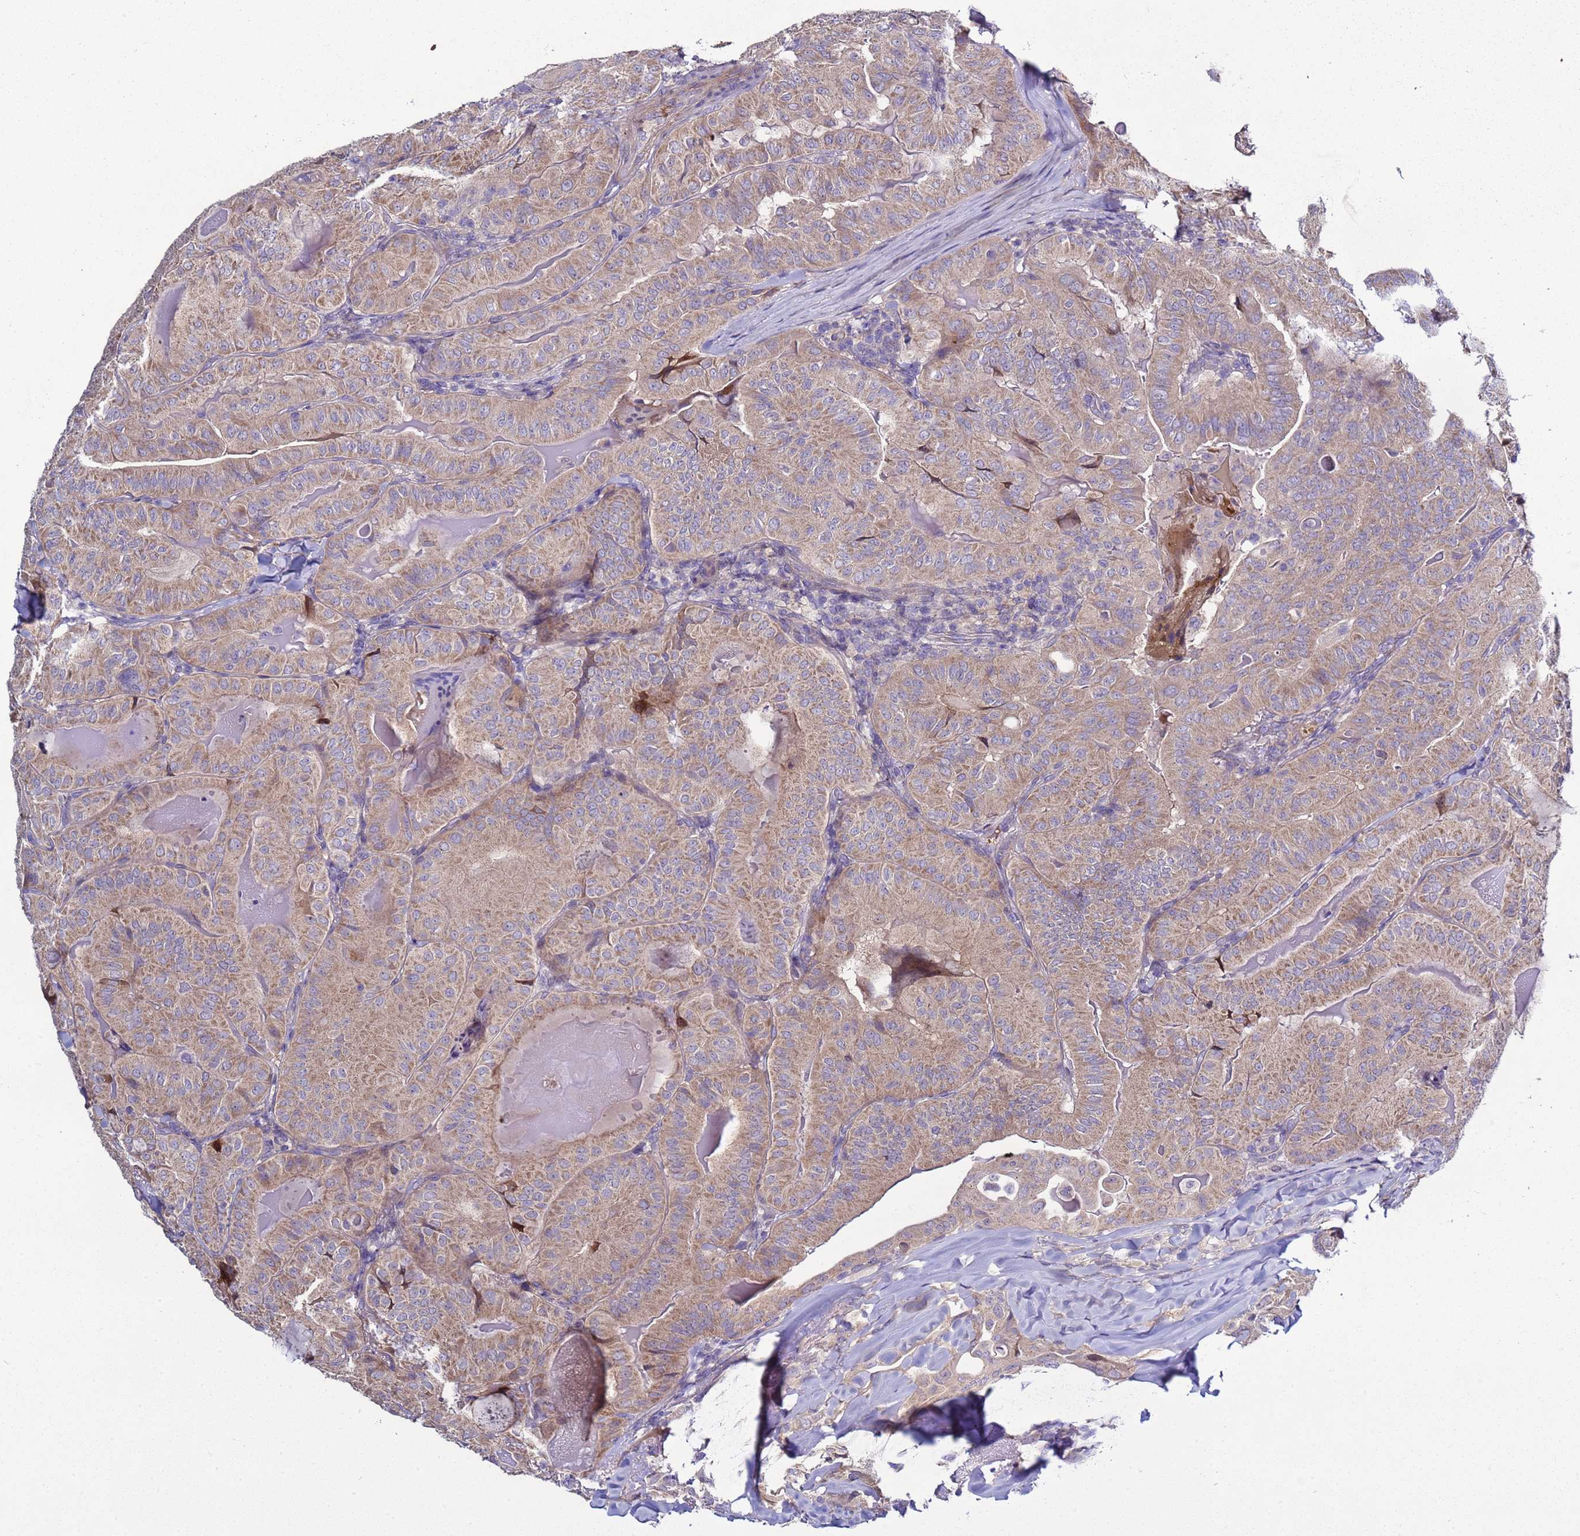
{"staining": {"intensity": "weak", "quantity": ">75%", "location": "cytoplasmic/membranous"}, "tissue": "thyroid cancer", "cell_type": "Tumor cells", "image_type": "cancer", "snomed": [{"axis": "morphology", "description": "Papillary adenocarcinoma, NOS"}, {"axis": "topography", "description": "Thyroid gland"}], "caption": "Immunohistochemical staining of thyroid cancer demonstrates weak cytoplasmic/membranous protein staining in approximately >75% of tumor cells. The staining is performed using DAB brown chromogen to label protein expression. The nuclei are counter-stained blue using hematoxylin.", "gene": "RABL2B", "patient": {"sex": "female", "age": 68}}